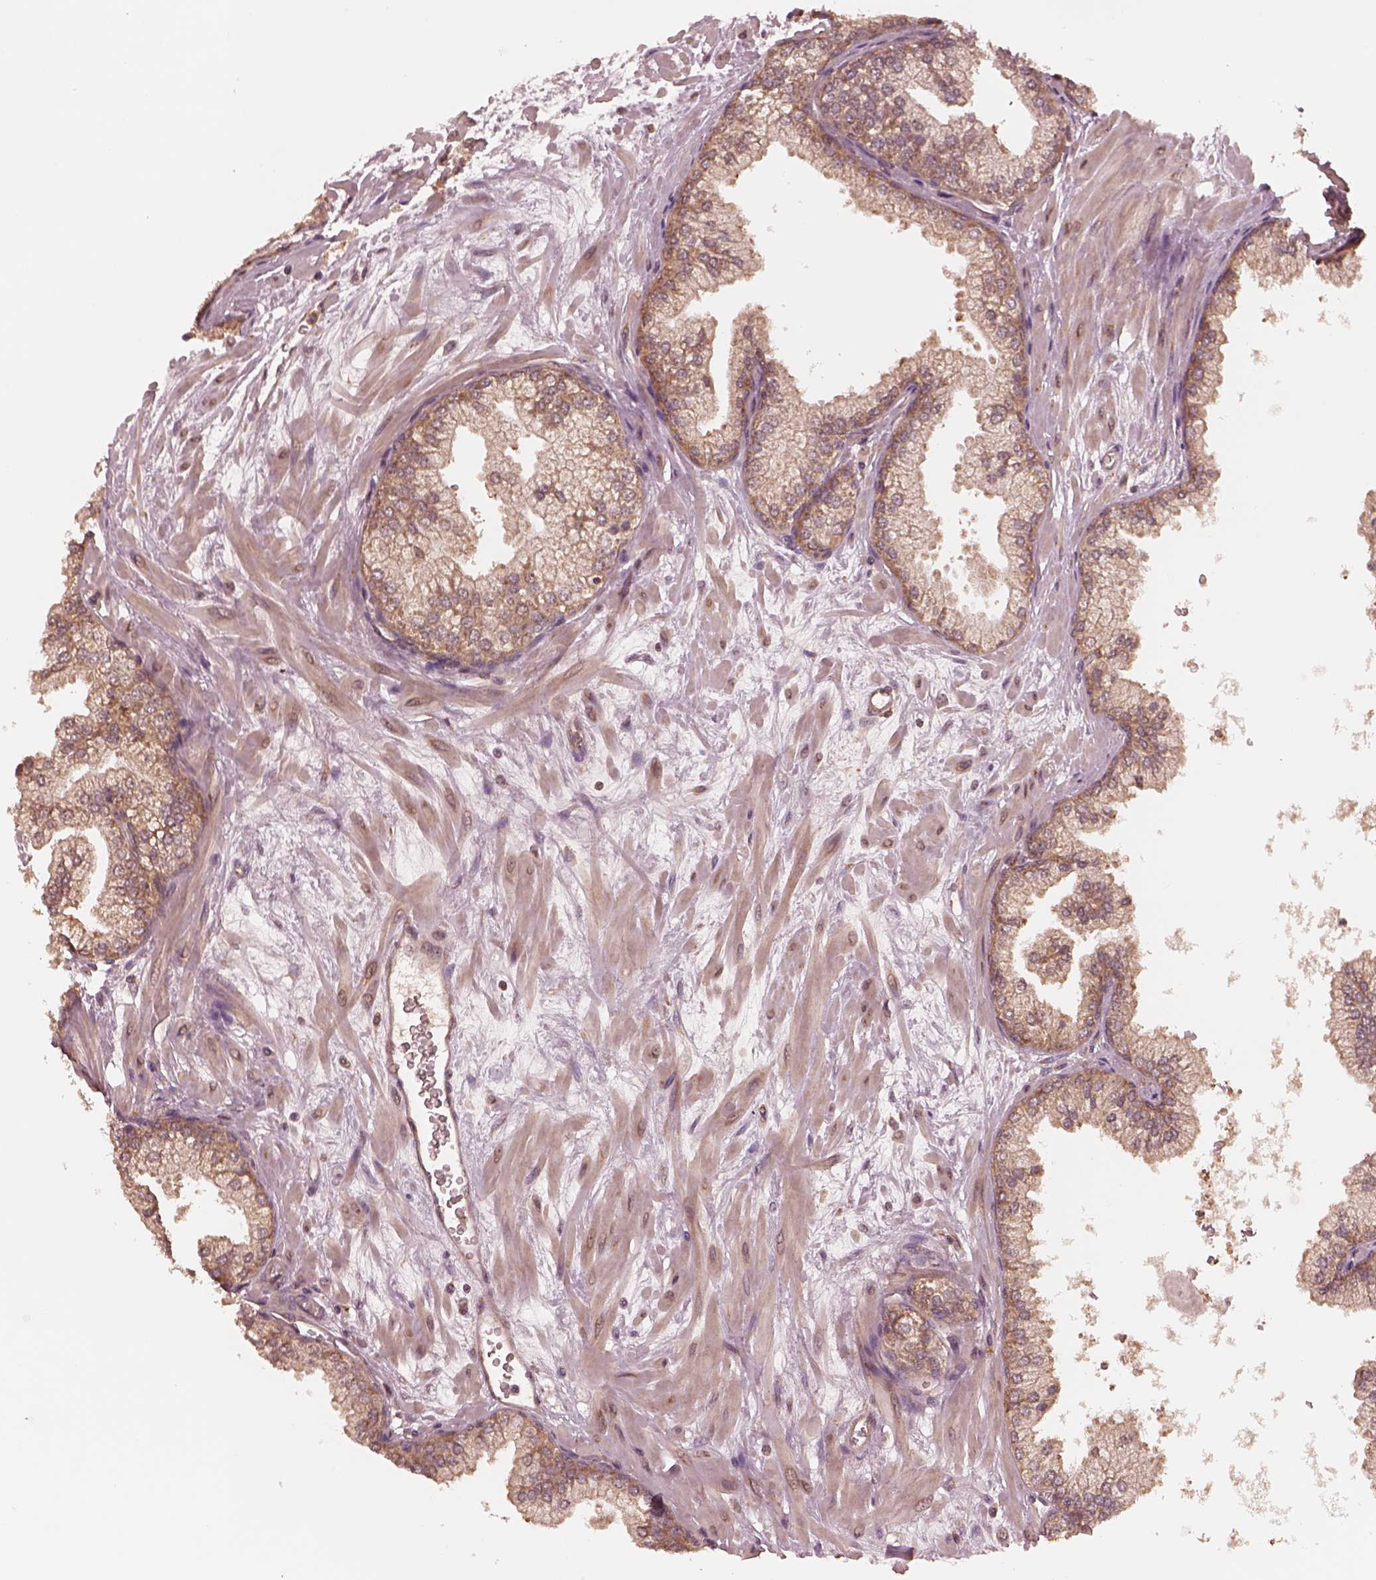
{"staining": {"intensity": "moderate", "quantity": ">75%", "location": "cytoplasmic/membranous"}, "tissue": "prostate", "cell_type": "Glandular cells", "image_type": "normal", "snomed": [{"axis": "morphology", "description": "Normal tissue, NOS"}, {"axis": "topography", "description": "Prostate"}, {"axis": "topography", "description": "Peripheral nerve tissue"}], "caption": "Moderate cytoplasmic/membranous expression is appreciated in approximately >75% of glandular cells in normal prostate. (IHC, brightfield microscopy, high magnification).", "gene": "RPS5", "patient": {"sex": "male", "age": 61}}